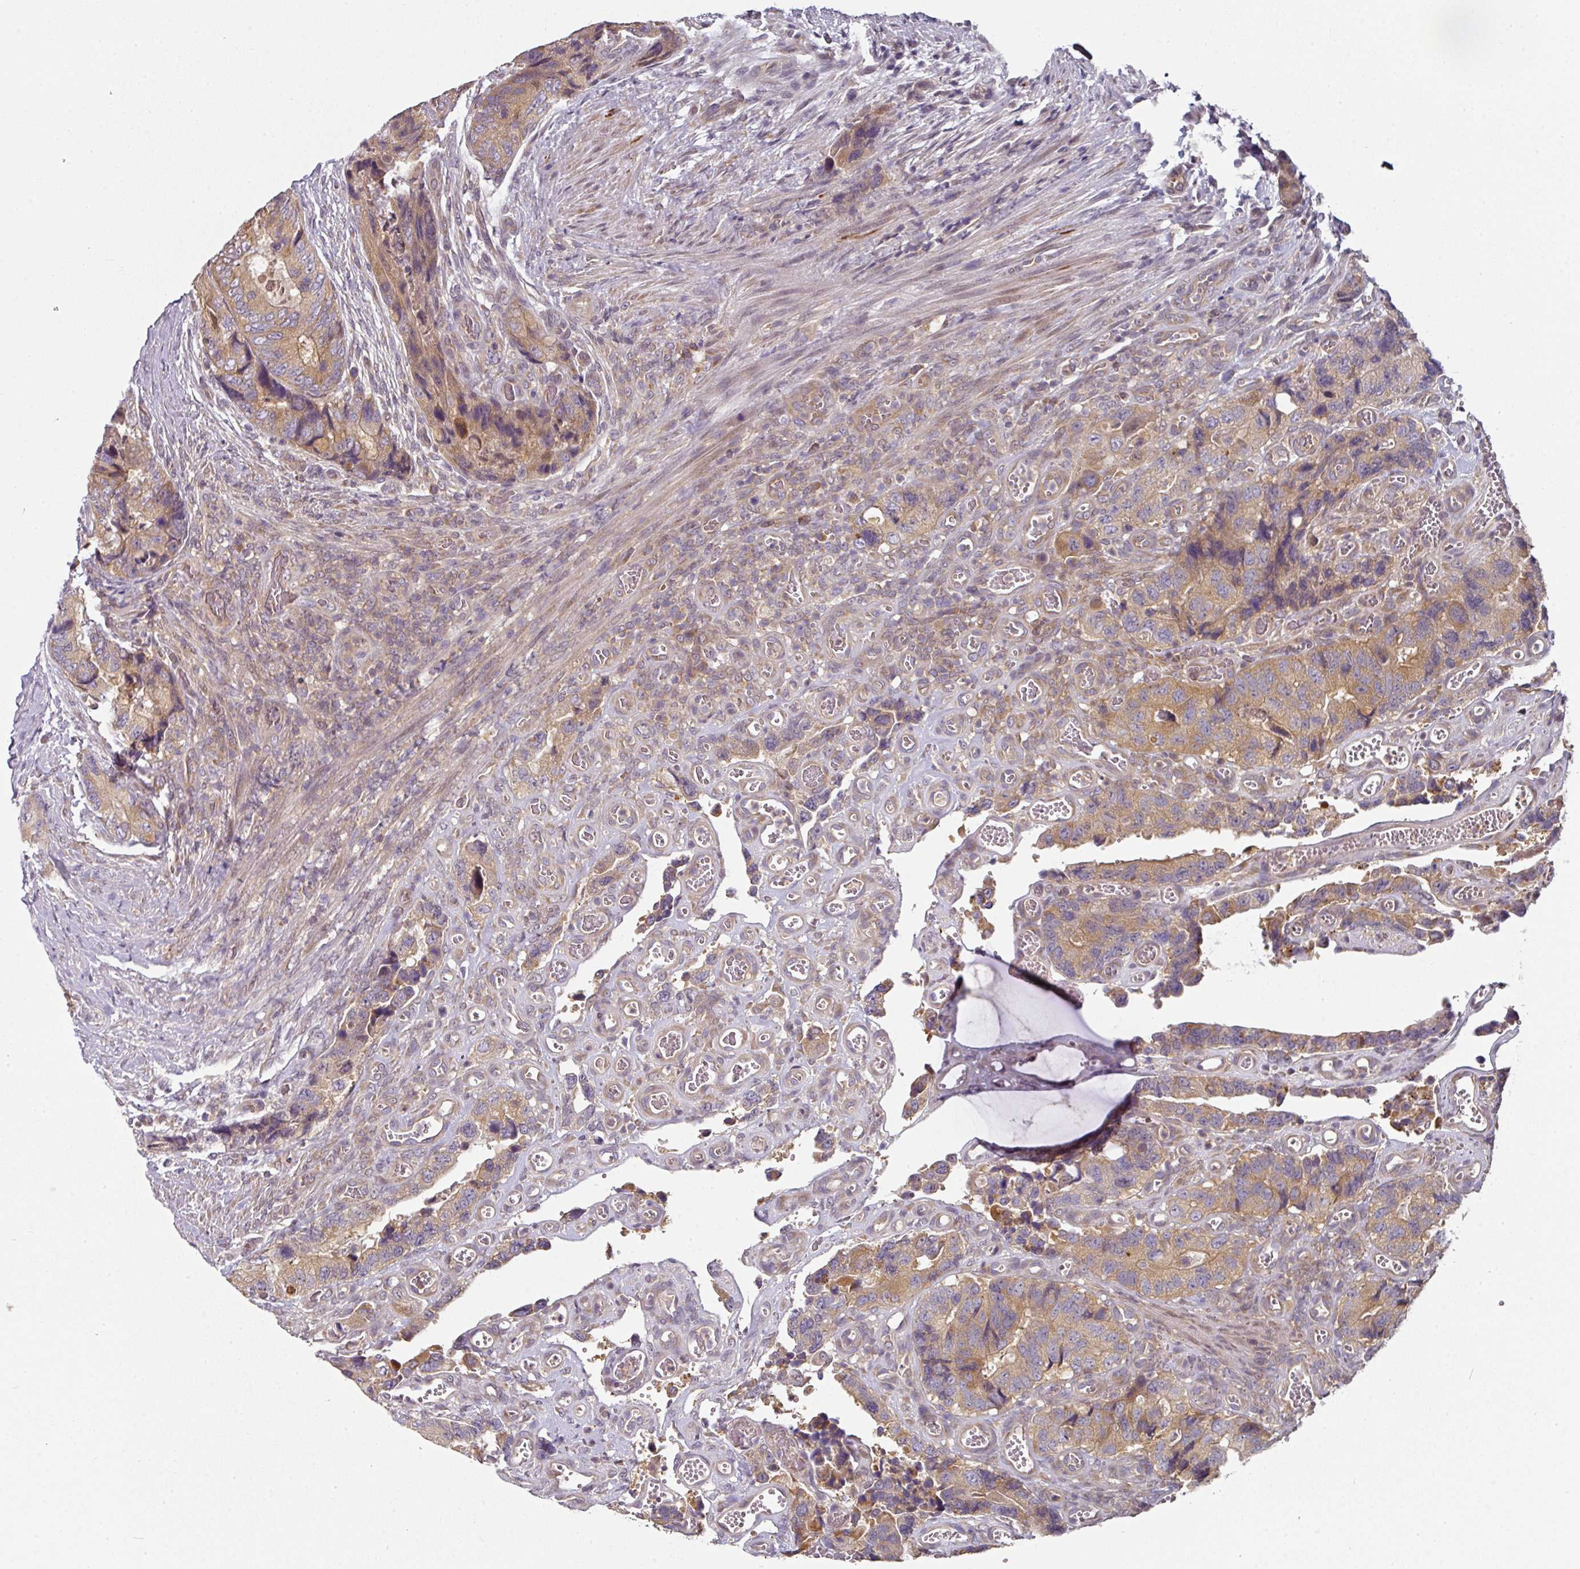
{"staining": {"intensity": "moderate", "quantity": ">75%", "location": "cytoplasmic/membranous"}, "tissue": "colorectal cancer", "cell_type": "Tumor cells", "image_type": "cancer", "snomed": [{"axis": "morphology", "description": "Adenocarcinoma, NOS"}, {"axis": "topography", "description": "Colon"}], "caption": "A medium amount of moderate cytoplasmic/membranous expression is appreciated in approximately >75% of tumor cells in adenocarcinoma (colorectal) tissue.", "gene": "MAP2K2", "patient": {"sex": "male", "age": 84}}